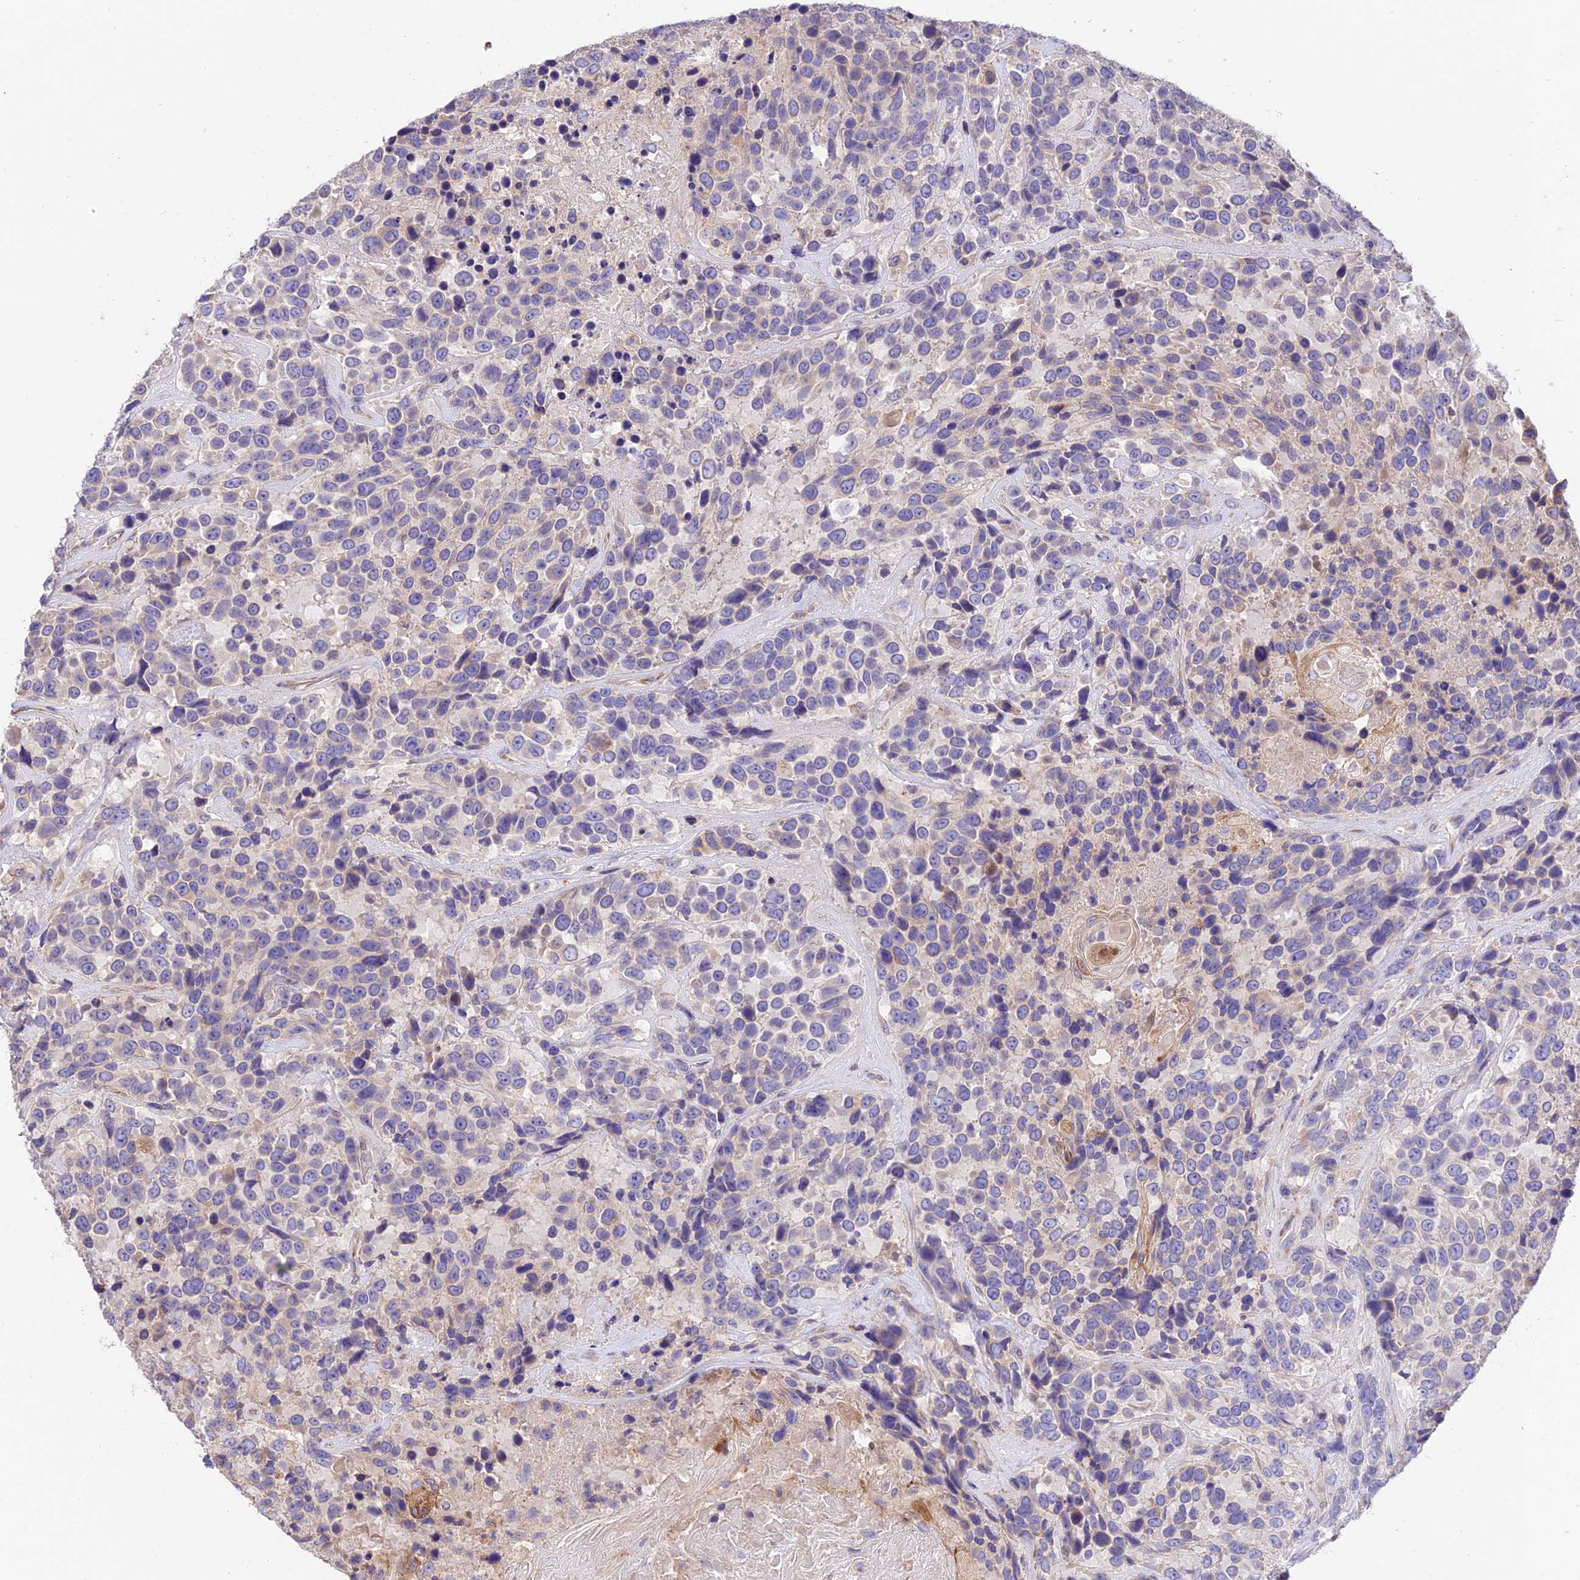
{"staining": {"intensity": "weak", "quantity": "<25%", "location": "cytoplasmic/membranous"}, "tissue": "urothelial cancer", "cell_type": "Tumor cells", "image_type": "cancer", "snomed": [{"axis": "morphology", "description": "Urothelial carcinoma, High grade"}, {"axis": "topography", "description": "Urinary bladder"}], "caption": "This micrograph is of urothelial cancer stained with IHC to label a protein in brown with the nuclei are counter-stained blue. There is no positivity in tumor cells. The staining is performed using DAB brown chromogen with nuclei counter-stained in using hematoxylin.", "gene": "ROCK1", "patient": {"sex": "female", "age": 70}}